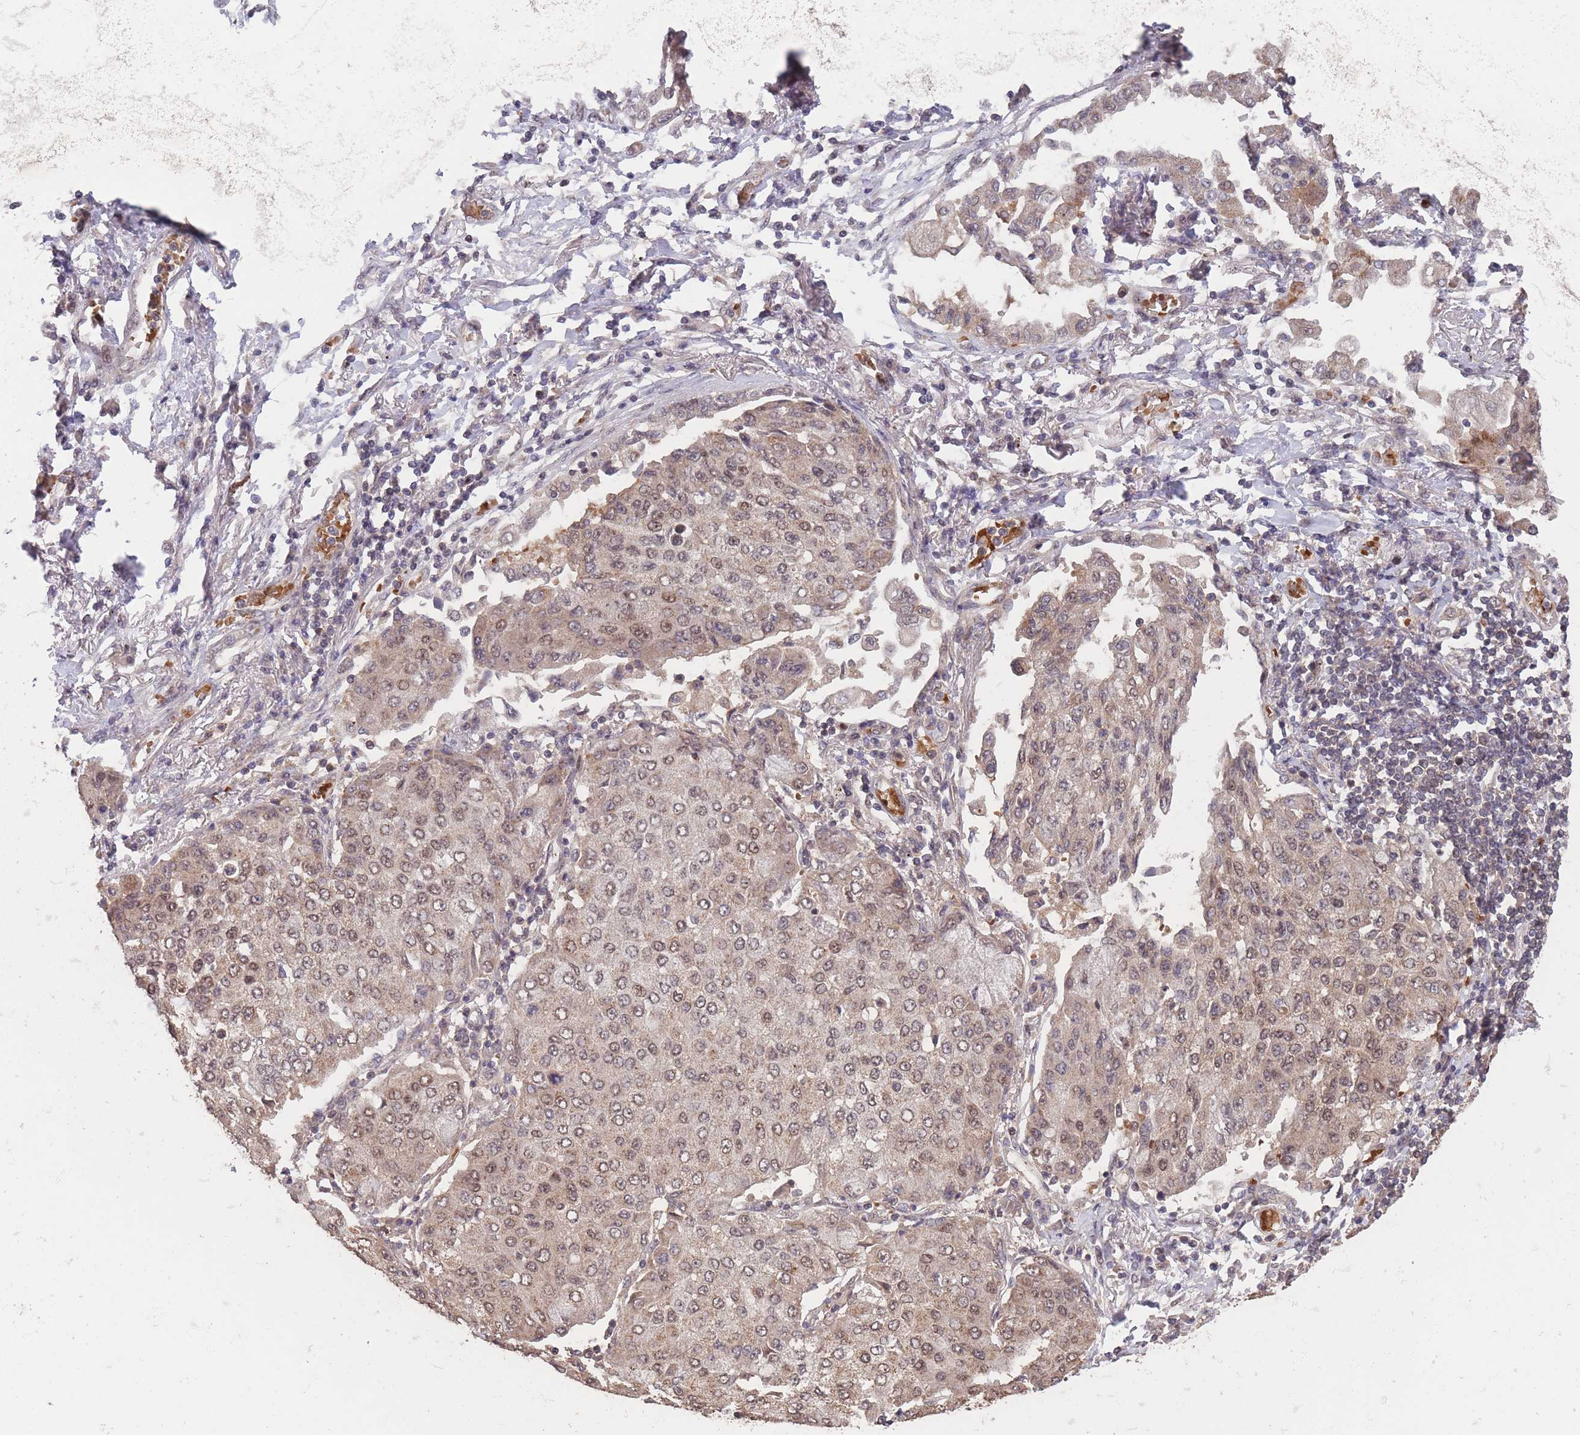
{"staining": {"intensity": "moderate", "quantity": ">75%", "location": "cytoplasmic/membranous,nuclear"}, "tissue": "lung cancer", "cell_type": "Tumor cells", "image_type": "cancer", "snomed": [{"axis": "morphology", "description": "Squamous cell carcinoma, NOS"}, {"axis": "topography", "description": "Lung"}], "caption": "Lung squamous cell carcinoma stained for a protein (brown) shows moderate cytoplasmic/membranous and nuclear positive staining in approximately >75% of tumor cells.", "gene": "SF3B1", "patient": {"sex": "male", "age": 74}}